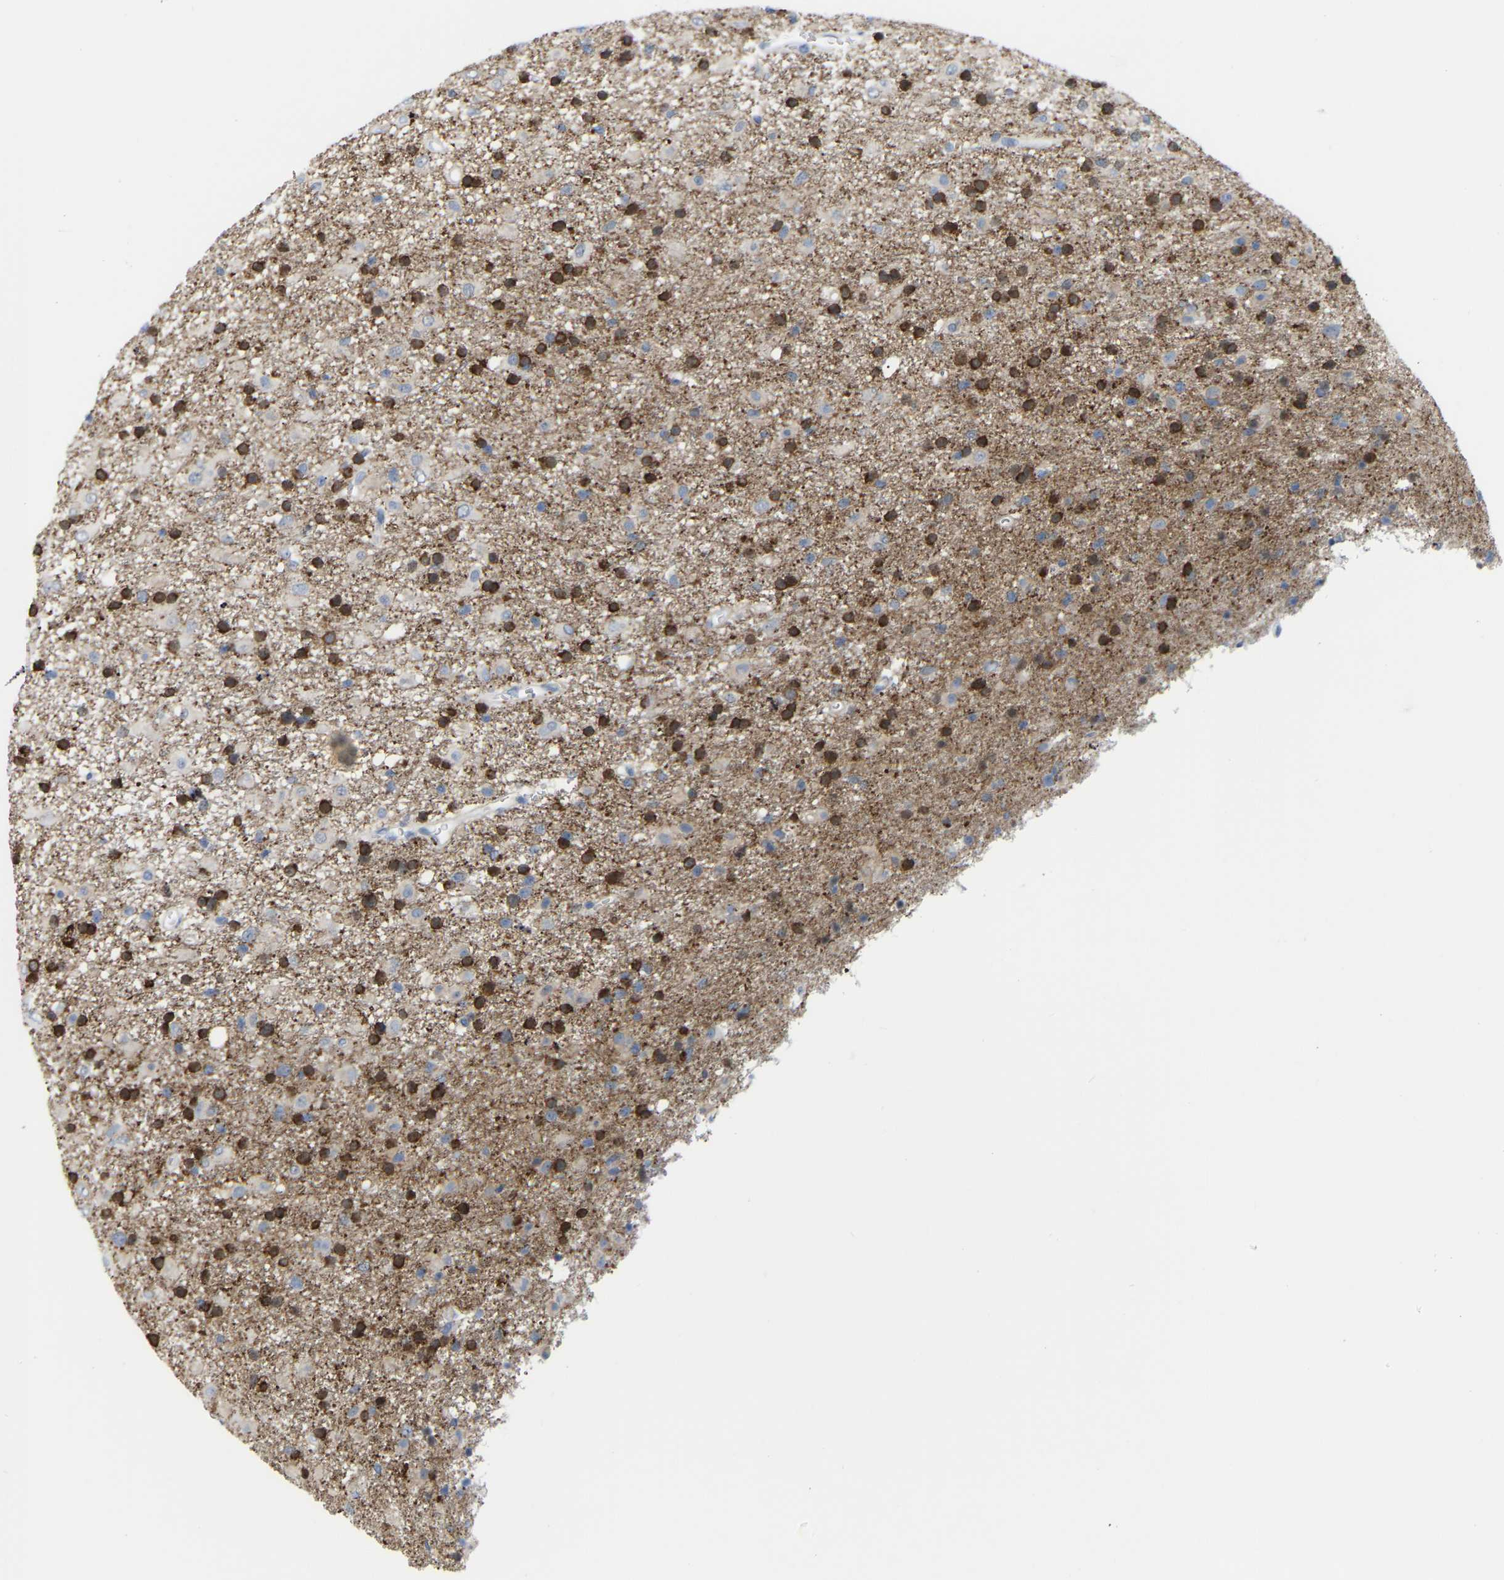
{"staining": {"intensity": "strong", "quantity": "25%-75%", "location": "cytoplasmic/membranous"}, "tissue": "glioma", "cell_type": "Tumor cells", "image_type": "cancer", "snomed": [{"axis": "morphology", "description": "Glioma, malignant, Low grade"}, {"axis": "topography", "description": "Brain"}], "caption": "This micrograph reveals immunohistochemistry (IHC) staining of glioma, with high strong cytoplasmic/membranous positivity in about 25%-75% of tumor cells.", "gene": "ABTB2", "patient": {"sex": "male", "age": 65}}